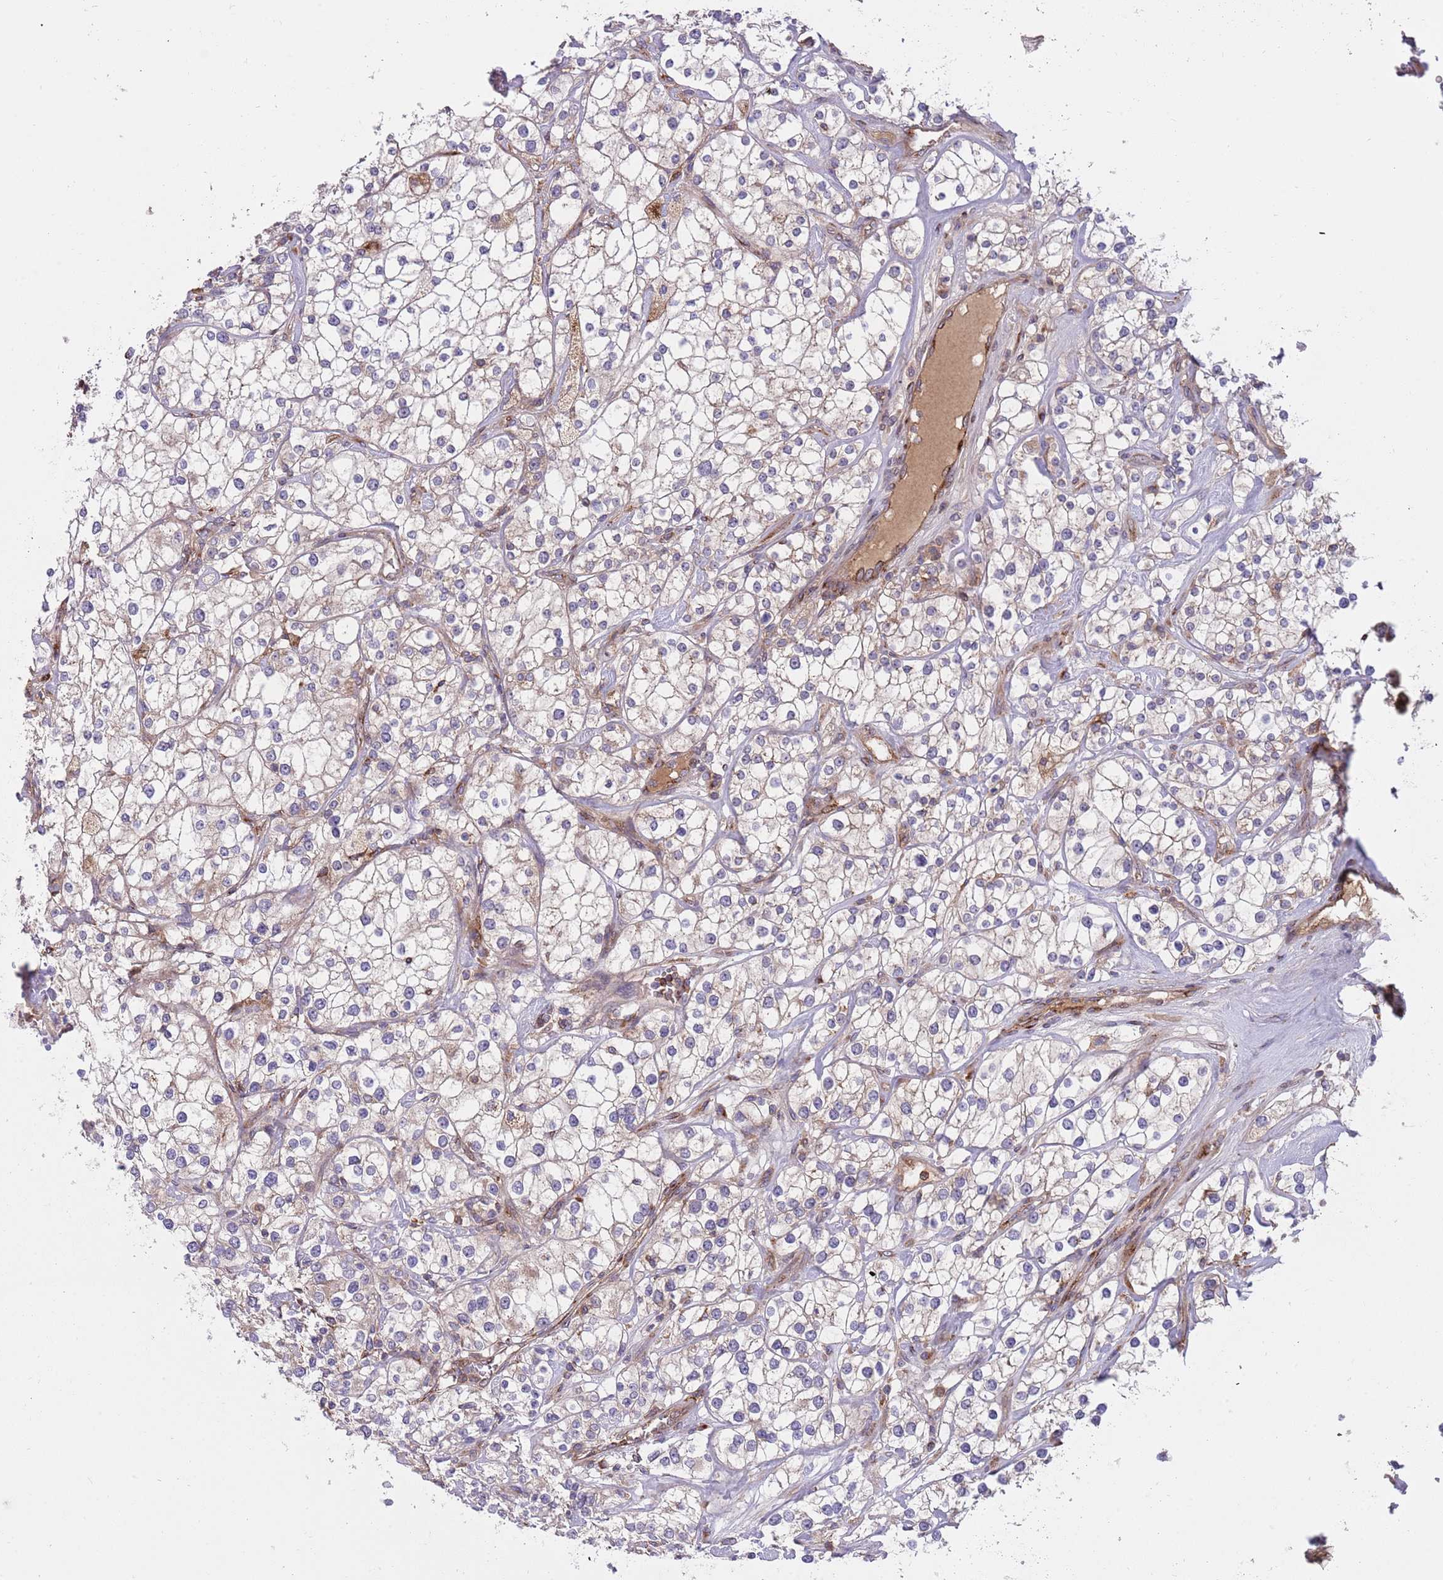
{"staining": {"intensity": "negative", "quantity": "none", "location": "none"}, "tissue": "renal cancer", "cell_type": "Tumor cells", "image_type": "cancer", "snomed": [{"axis": "morphology", "description": "Adenocarcinoma, NOS"}, {"axis": "topography", "description": "Kidney"}], "caption": "There is no significant positivity in tumor cells of adenocarcinoma (renal).", "gene": "BTBD7", "patient": {"sex": "male", "age": 77}}